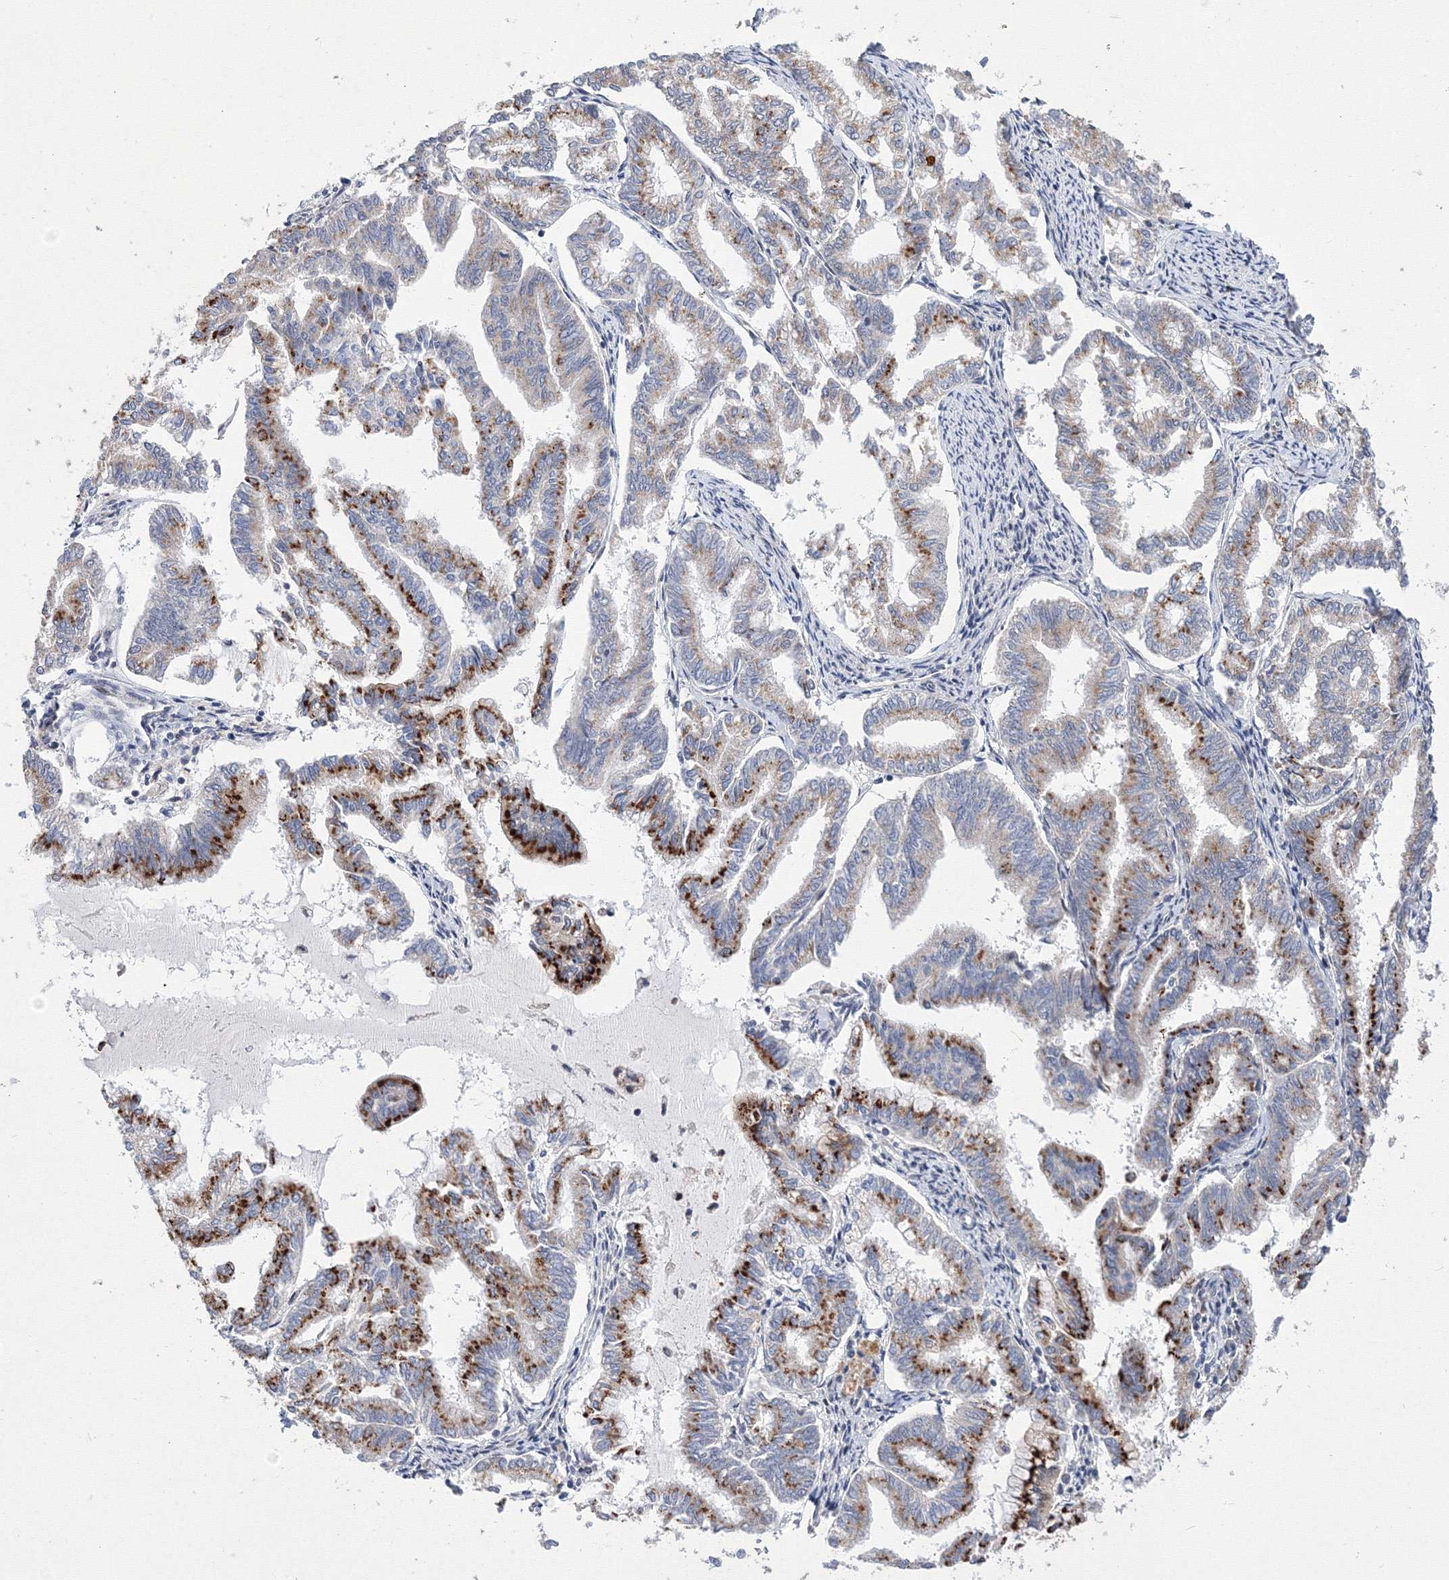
{"staining": {"intensity": "strong", "quantity": "25%-75%", "location": "cytoplasmic/membranous"}, "tissue": "endometrial cancer", "cell_type": "Tumor cells", "image_type": "cancer", "snomed": [{"axis": "morphology", "description": "Adenocarcinoma, NOS"}, {"axis": "topography", "description": "Endometrium"}], "caption": "High-magnification brightfield microscopy of endometrial cancer (adenocarcinoma) stained with DAB (3,3'-diaminobenzidine) (brown) and counterstained with hematoxylin (blue). tumor cells exhibit strong cytoplasmic/membranous positivity is present in approximately25%-75% of cells. (DAB (3,3'-diaminobenzidine) IHC, brown staining for protein, blue staining for nuclei).", "gene": "GPN1", "patient": {"sex": "female", "age": 79}}